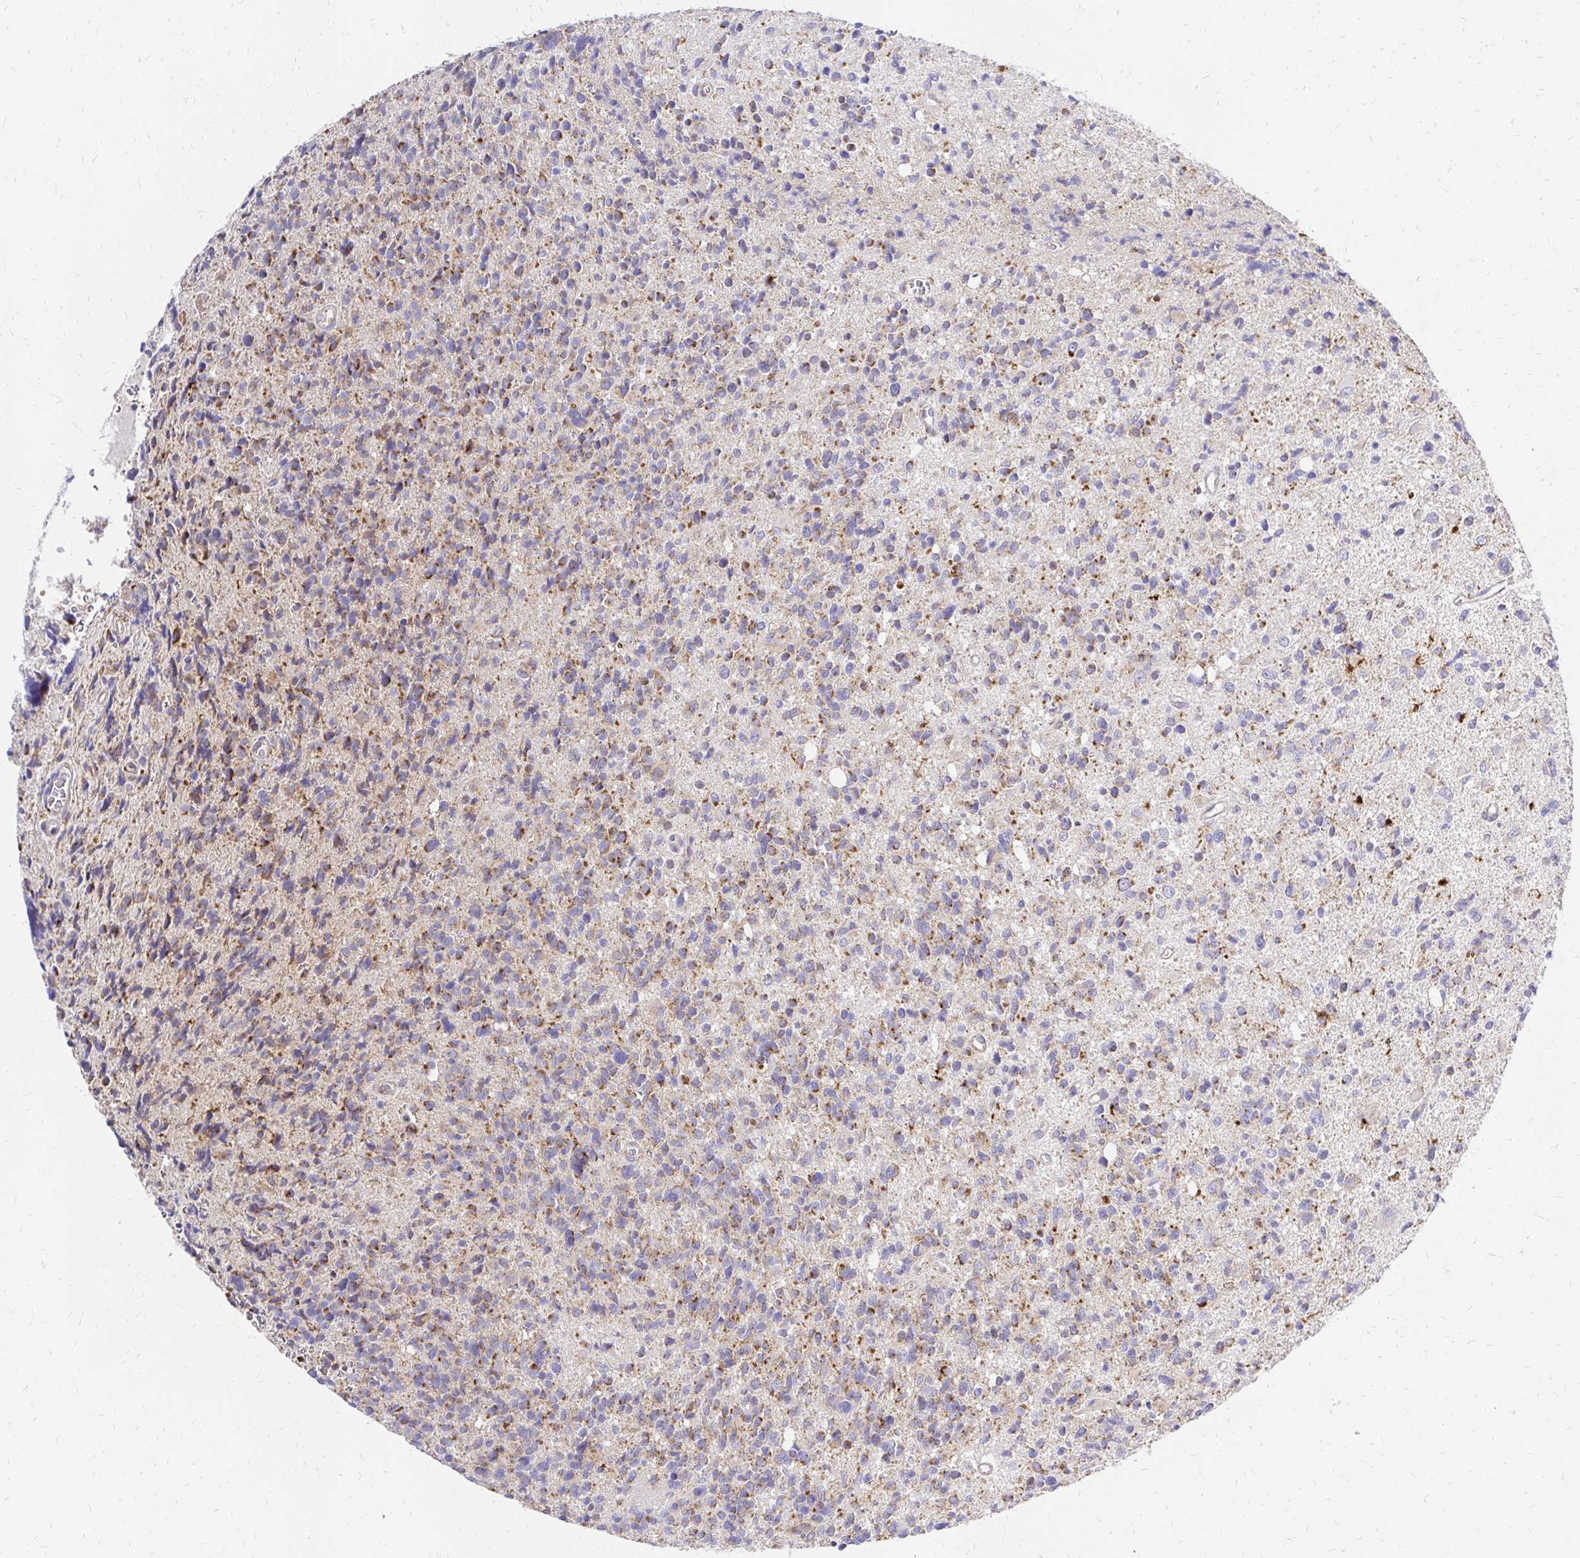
{"staining": {"intensity": "moderate", "quantity": "25%-75%", "location": "cytoplasmic/membranous"}, "tissue": "glioma", "cell_type": "Tumor cells", "image_type": "cancer", "snomed": [{"axis": "morphology", "description": "Glioma, malignant, High grade"}, {"axis": "topography", "description": "Brain"}], "caption": "High-grade glioma (malignant) was stained to show a protein in brown. There is medium levels of moderate cytoplasmic/membranous expression in about 25%-75% of tumor cells. (DAB IHC, brown staining for protein, blue staining for nuclei).", "gene": "MRPL13", "patient": {"sex": "male", "age": 29}}